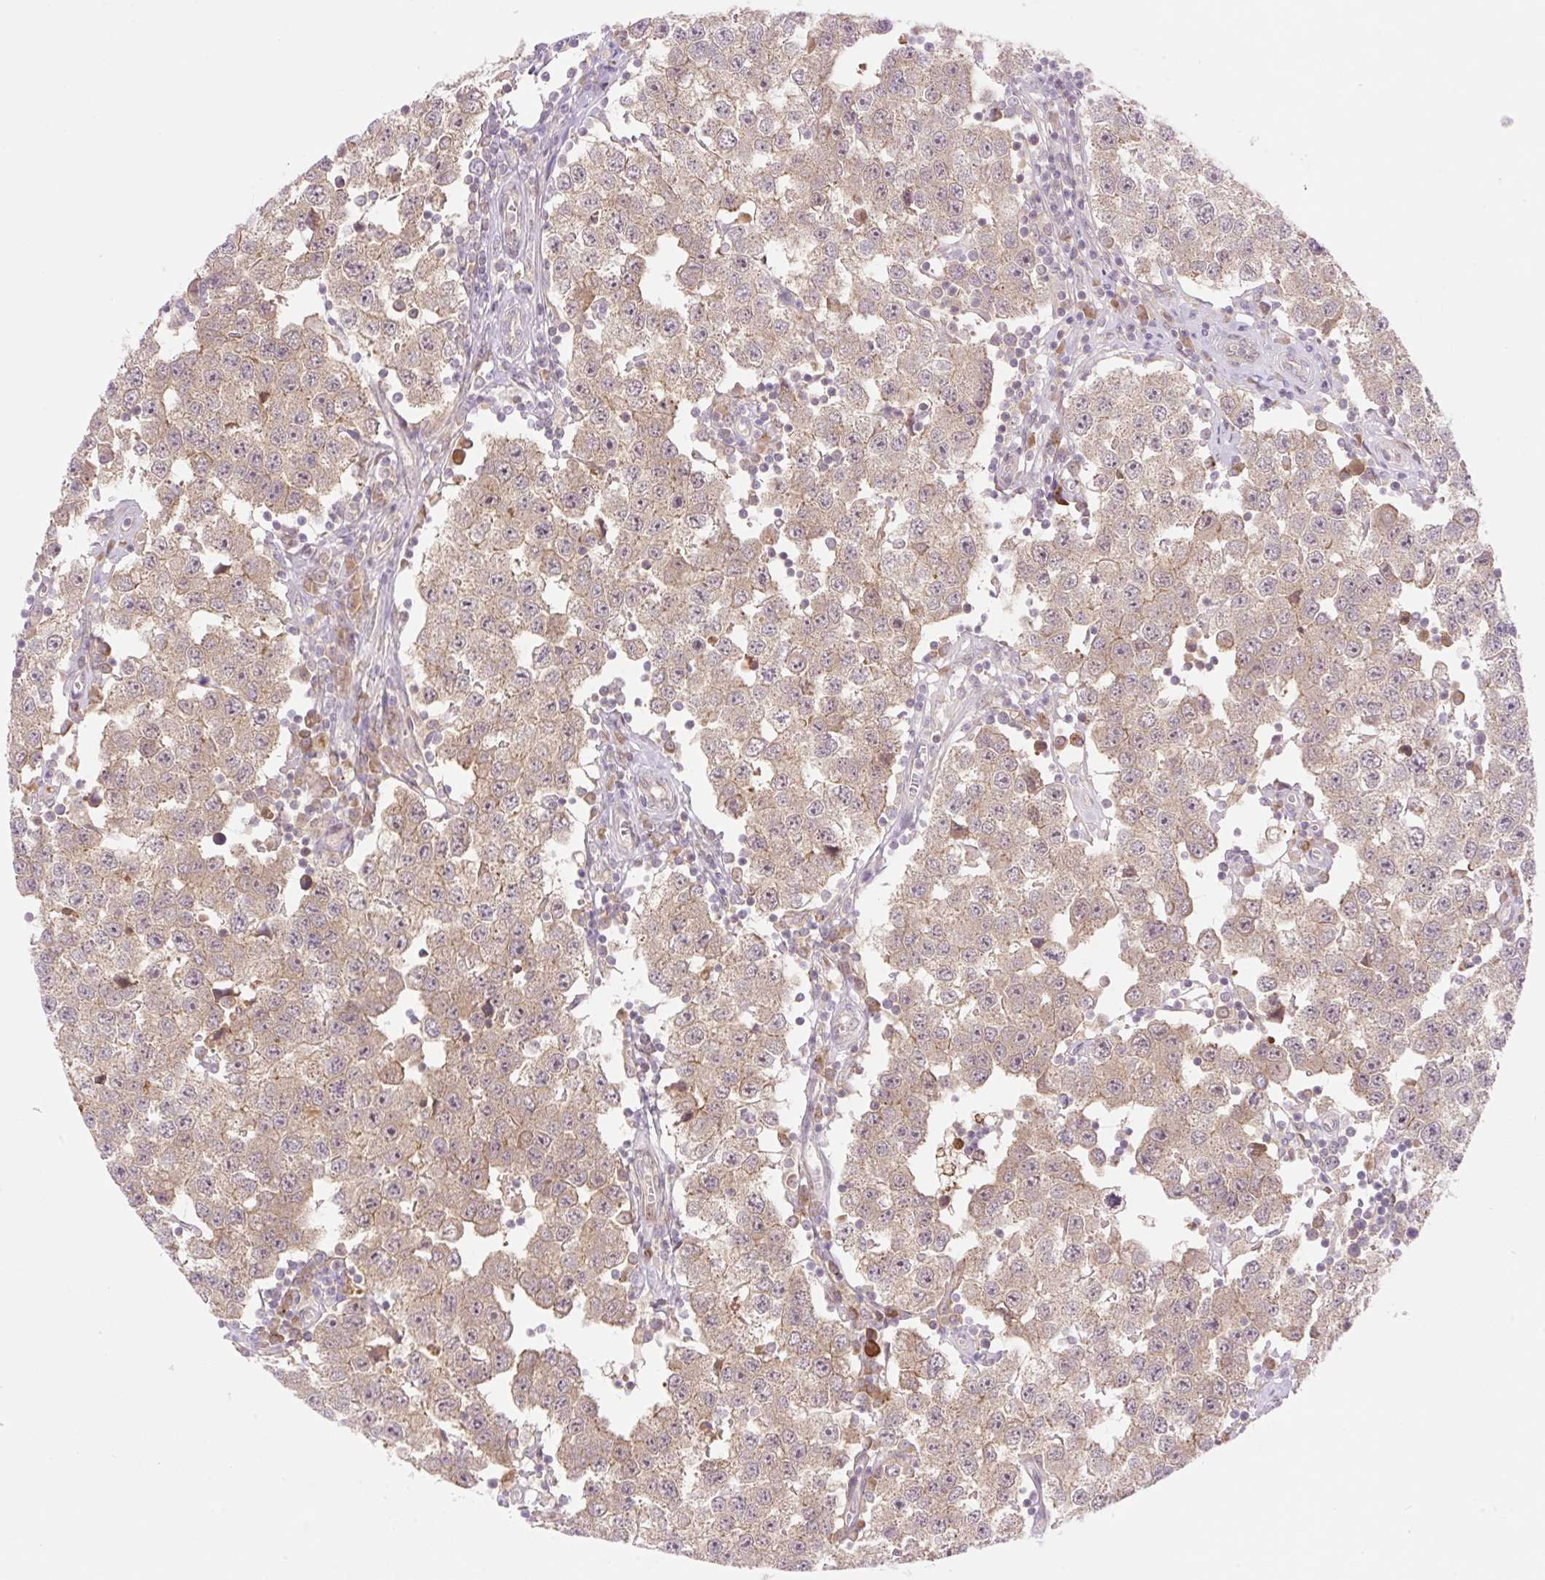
{"staining": {"intensity": "weak", "quantity": ">75%", "location": "cytoplasmic/membranous,nuclear"}, "tissue": "testis cancer", "cell_type": "Tumor cells", "image_type": "cancer", "snomed": [{"axis": "morphology", "description": "Seminoma, NOS"}, {"axis": "topography", "description": "Testis"}], "caption": "Immunohistochemical staining of human testis cancer (seminoma) demonstrates low levels of weak cytoplasmic/membranous and nuclear protein staining in about >75% of tumor cells.", "gene": "VPS25", "patient": {"sex": "male", "age": 34}}